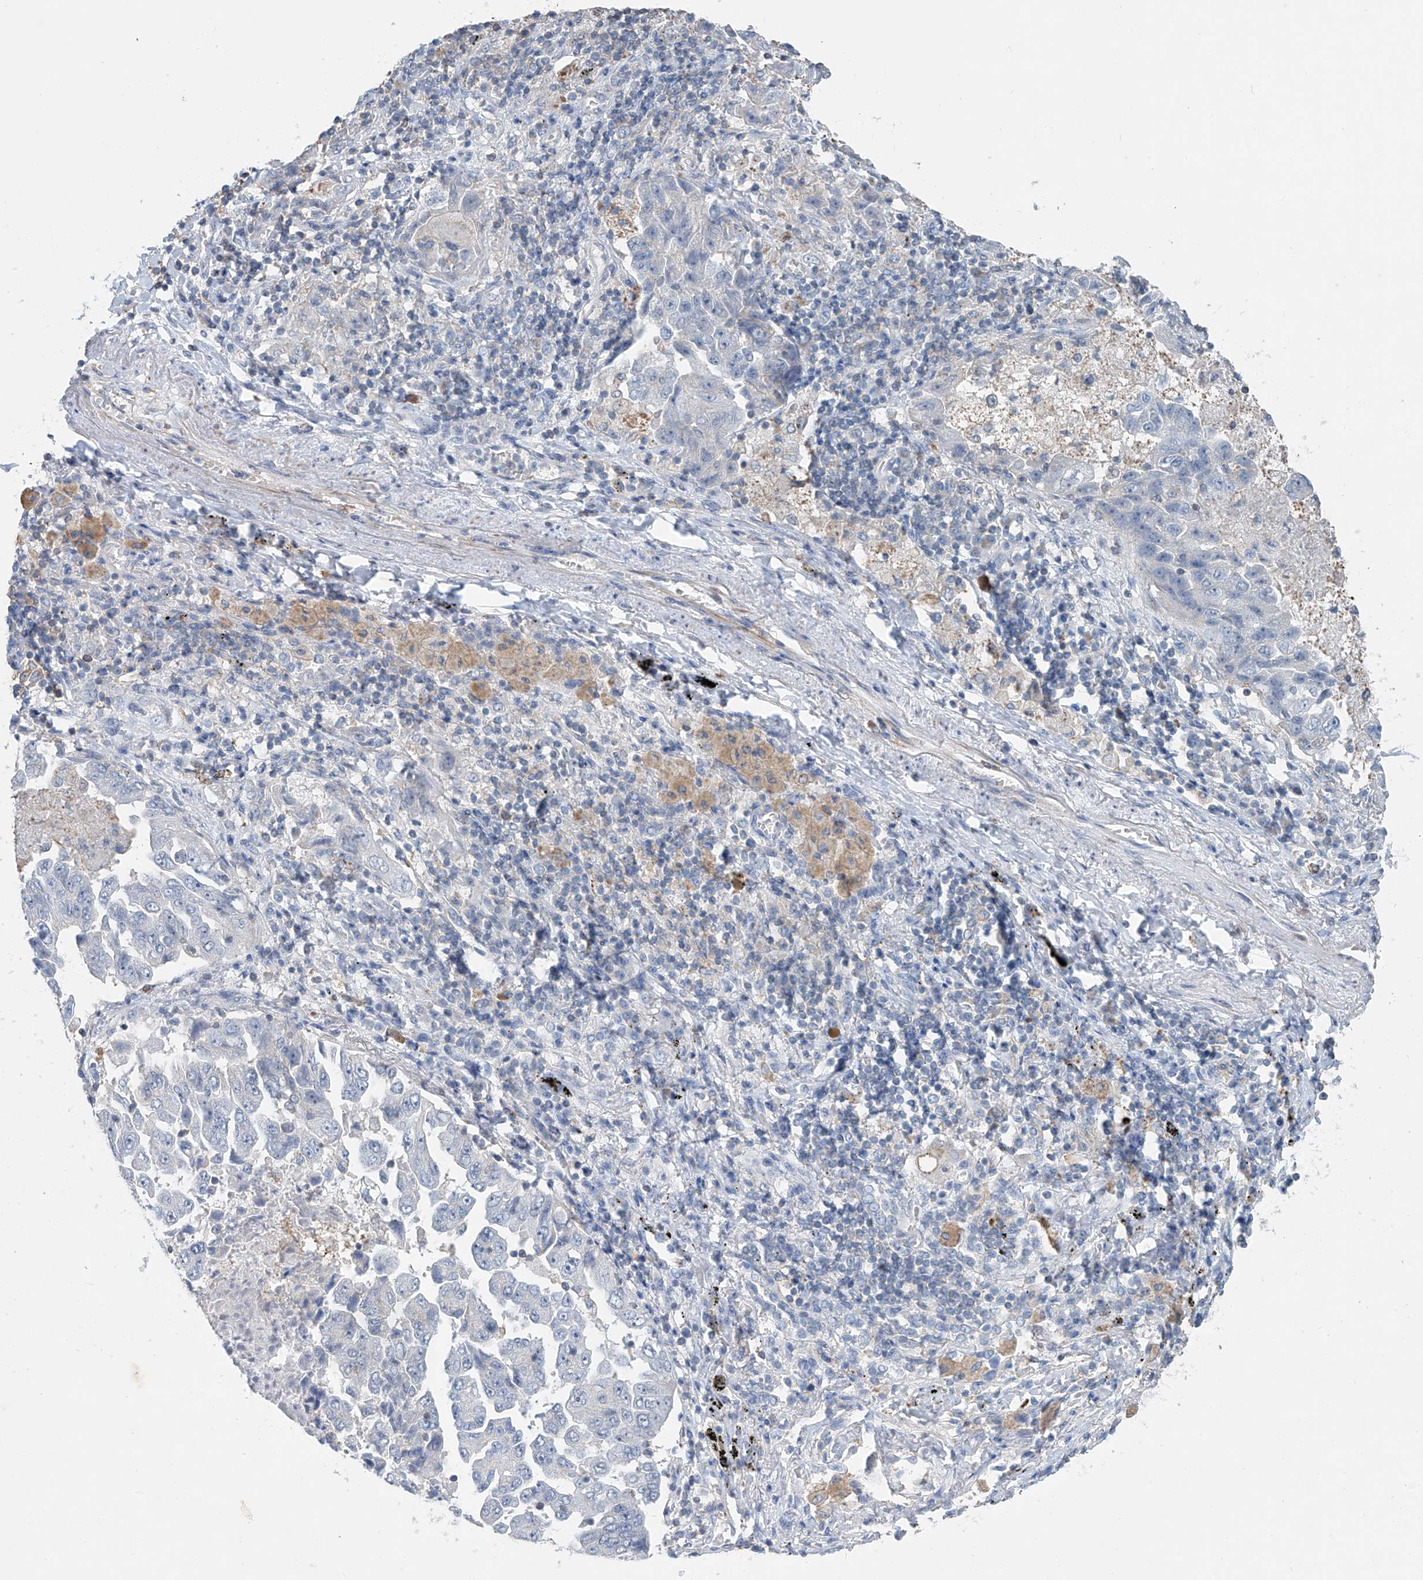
{"staining": {"intensity": "negative", "quantity": "none", "location": "none"}, "tissue": "lung cancer", "cell_type": "Tumor cells", "image_type": "cancer", "snomed": [{"axis": "morphology", "description": "Adenocarcinoma, NOS"}, {"axis": "topography", "description": "Lung"}], "caption": "Lung cancer stained for a protein using immunohistochemistry exhibits no positivity tumor cells.", "gene": "ANKRD34A", "patient": {"sex": "female", "age": 51}}